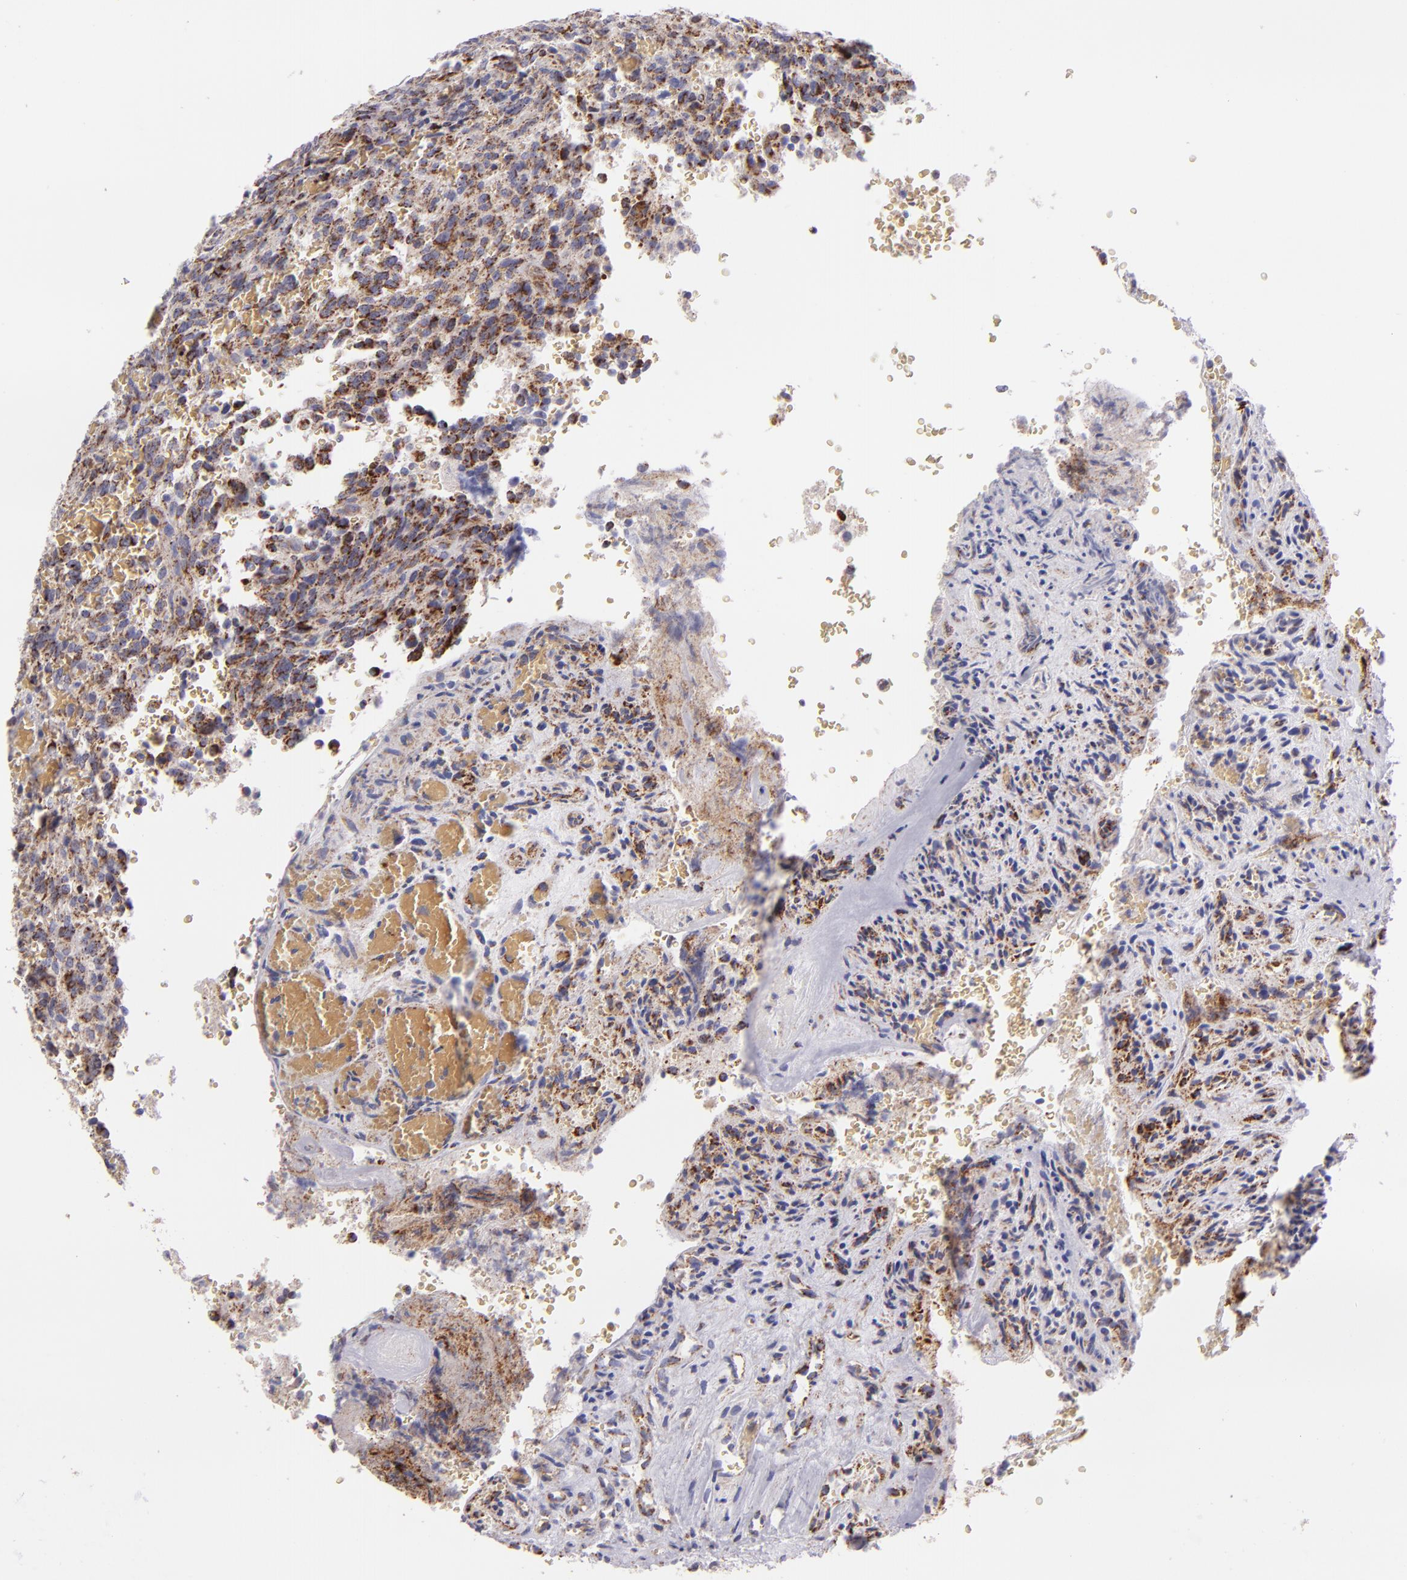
{"staining": {"intensity": "moderate", "quantity": ">75%", "location": "cytoplasmic/membranous"}, "tissue": "glioma", "cell_type": "Tumor cells", "image_type": "cancer", "snomed": [{"axis": "morphology", "description": "Normal tissue, NOS"}, {"axis": "morphology", "description": "Glioma, malignant, High grade"}, {"axis": "topography", "description": "Cerebral cortex"}], "caption": "A medium amount of moderate cytoplasmic/membranous staining is identified in approximately >75% of tumor cells in glioma tissue. (IHC, brightfield microscopy, high magnification).", "gene": "HSPD1", "patient": {"sex": "male", "age": 56}}